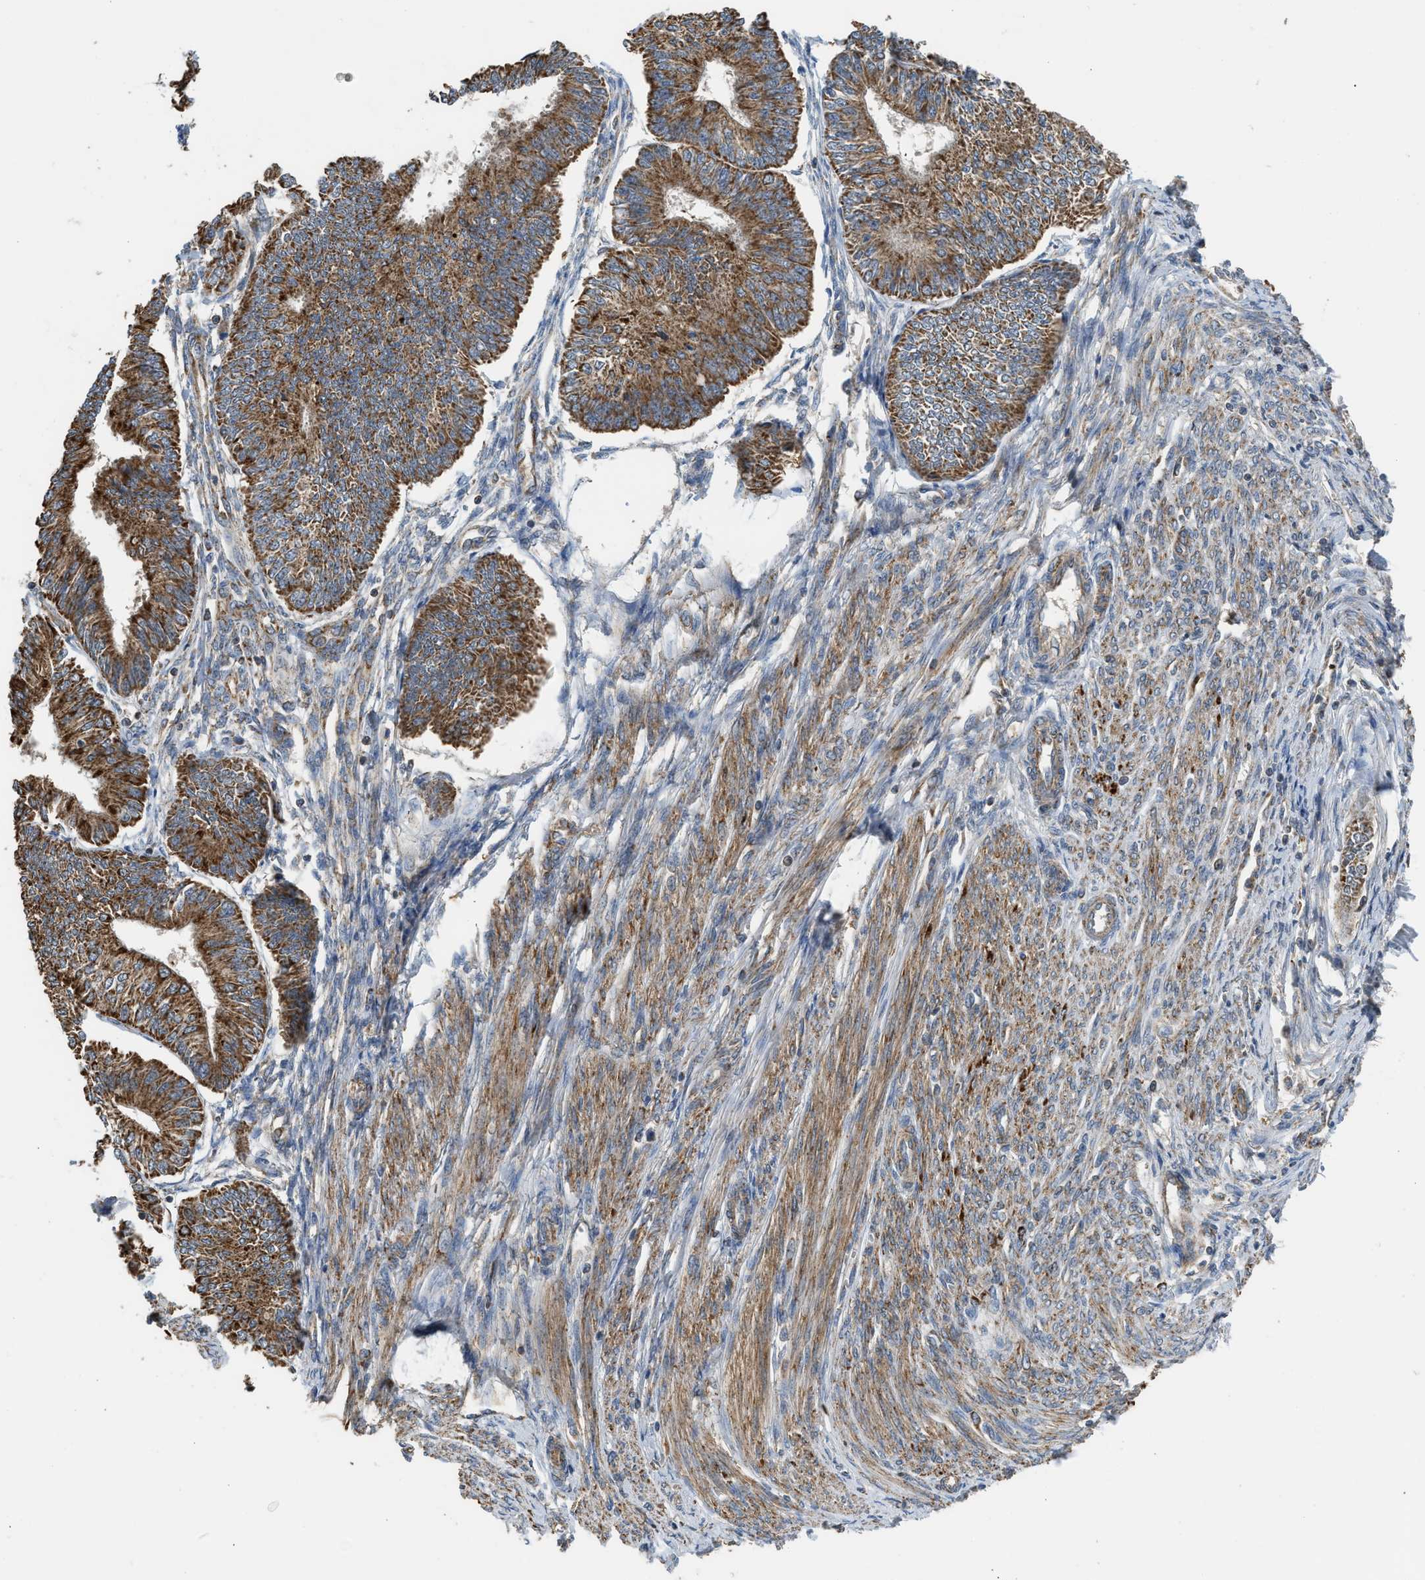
{"staining": {"intensity": "strong", "quantity": ">75%", "location": "cytoplasmic/membranous"}, "tissue": "endometrial cancer", "cell_type": "Tumor cells", "image_type": "cancer", "snomed": [{"axis": "morphology", "description": "Adenocarcinoma, NOS"}, {"axis": "topography", "description": "Endometrium"}], "caption": "Adenocarcinoma (endometrial) tissue exhibits strong cytoplasmic/membranous expression in approximately >75% of tumor cells The staining is performed using DAB (3,3'-diaminobenzidine) brown chromogen to label protein expression. The nuclei are counter-stained blue using hematoxylin.", "gene": "STARD3", "patient": {"sex": "female", "age": 58}}